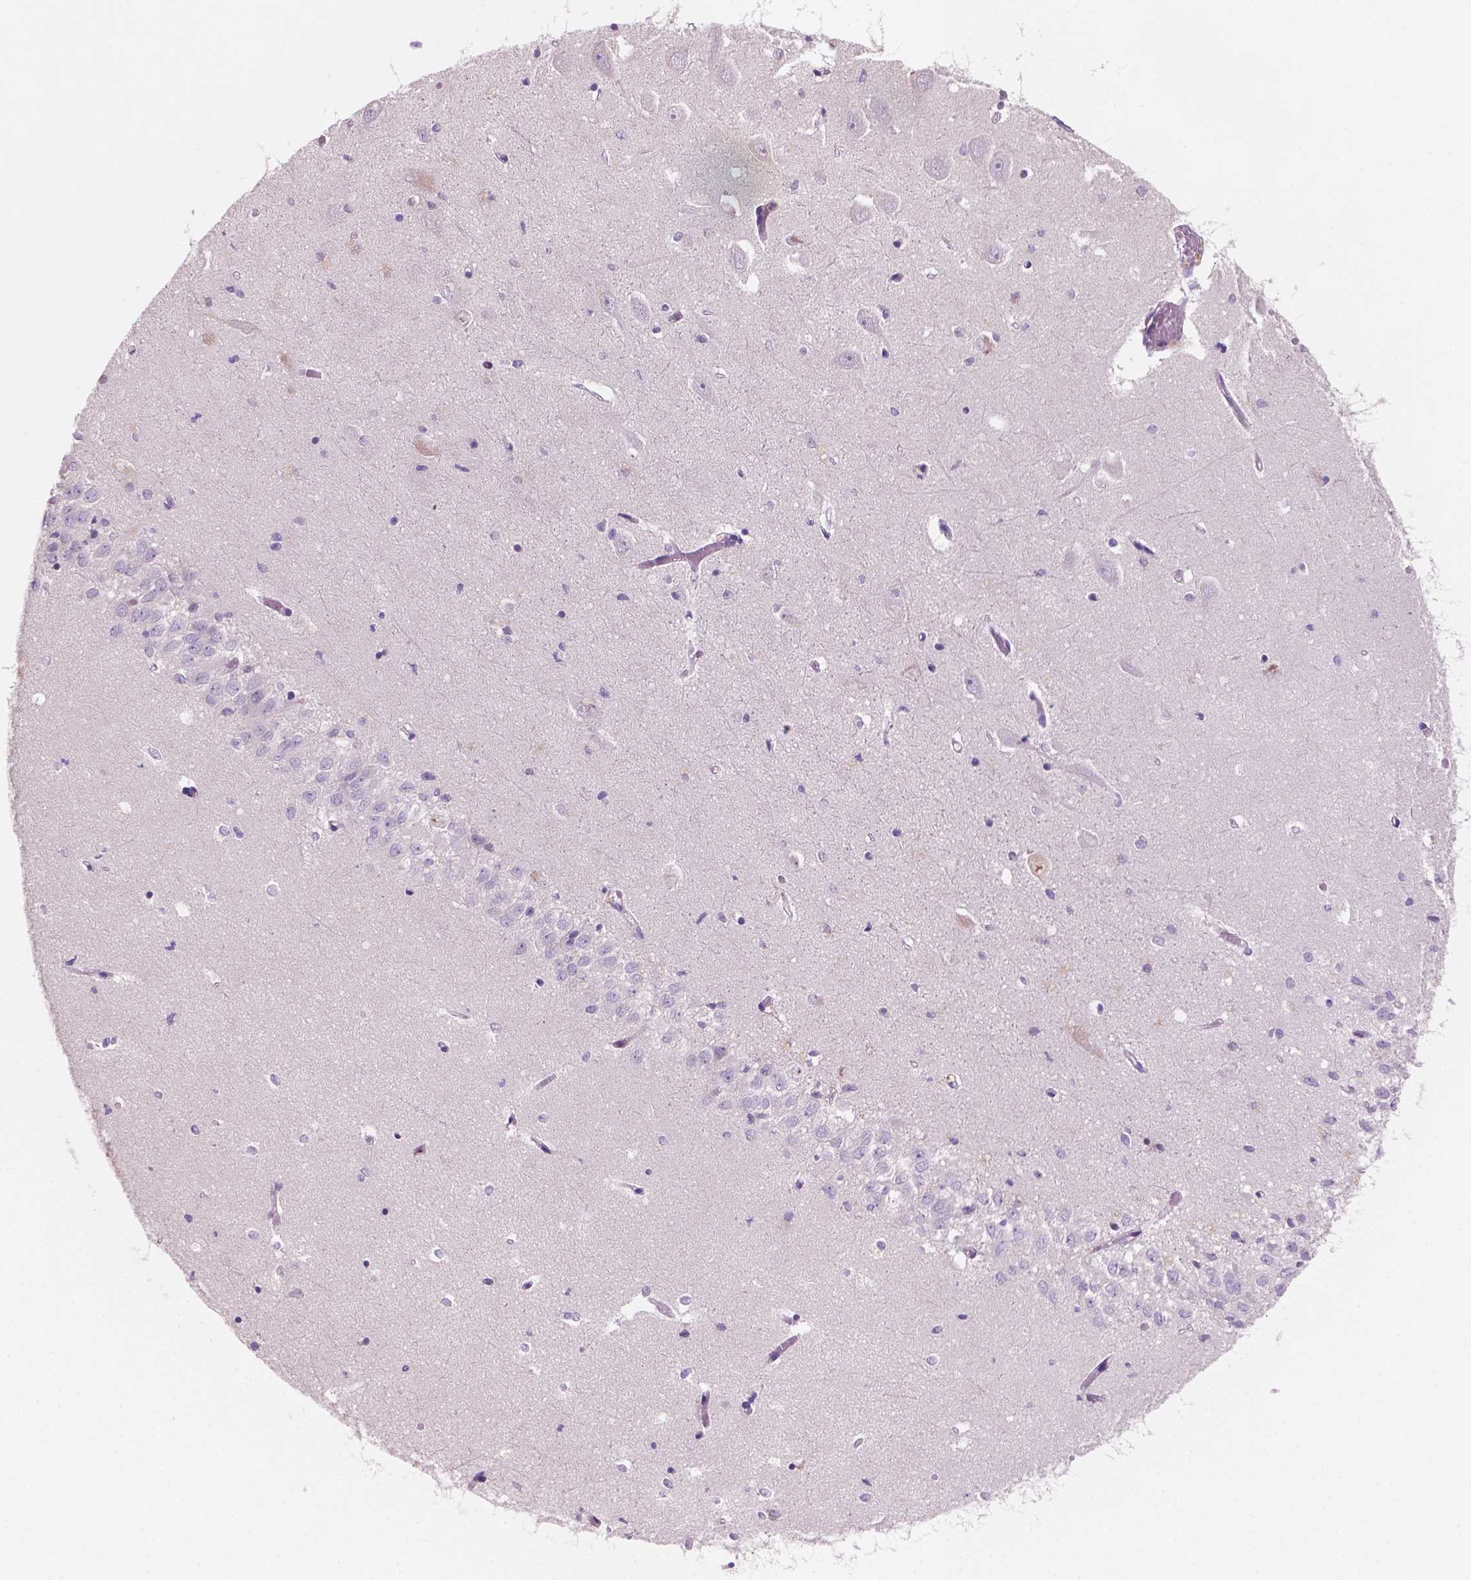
{"staining": {"intensity": "negative", "quantity": "none", "location": "none"}, "tissue": "hippocampus", "cell_type": "Glial cells", "image_type": "normal", "snomed": [{"axis": "morphology", "description": "Normal tissue, NOS"}, {"axis": "topography", "description": "Hippocampus"}], "caption": "Histopathology image shows no protein expression in glial cells of unremarkable hippocampus.", "gene": "SBSN", "patient": {"sex": "female", "age": 64}}